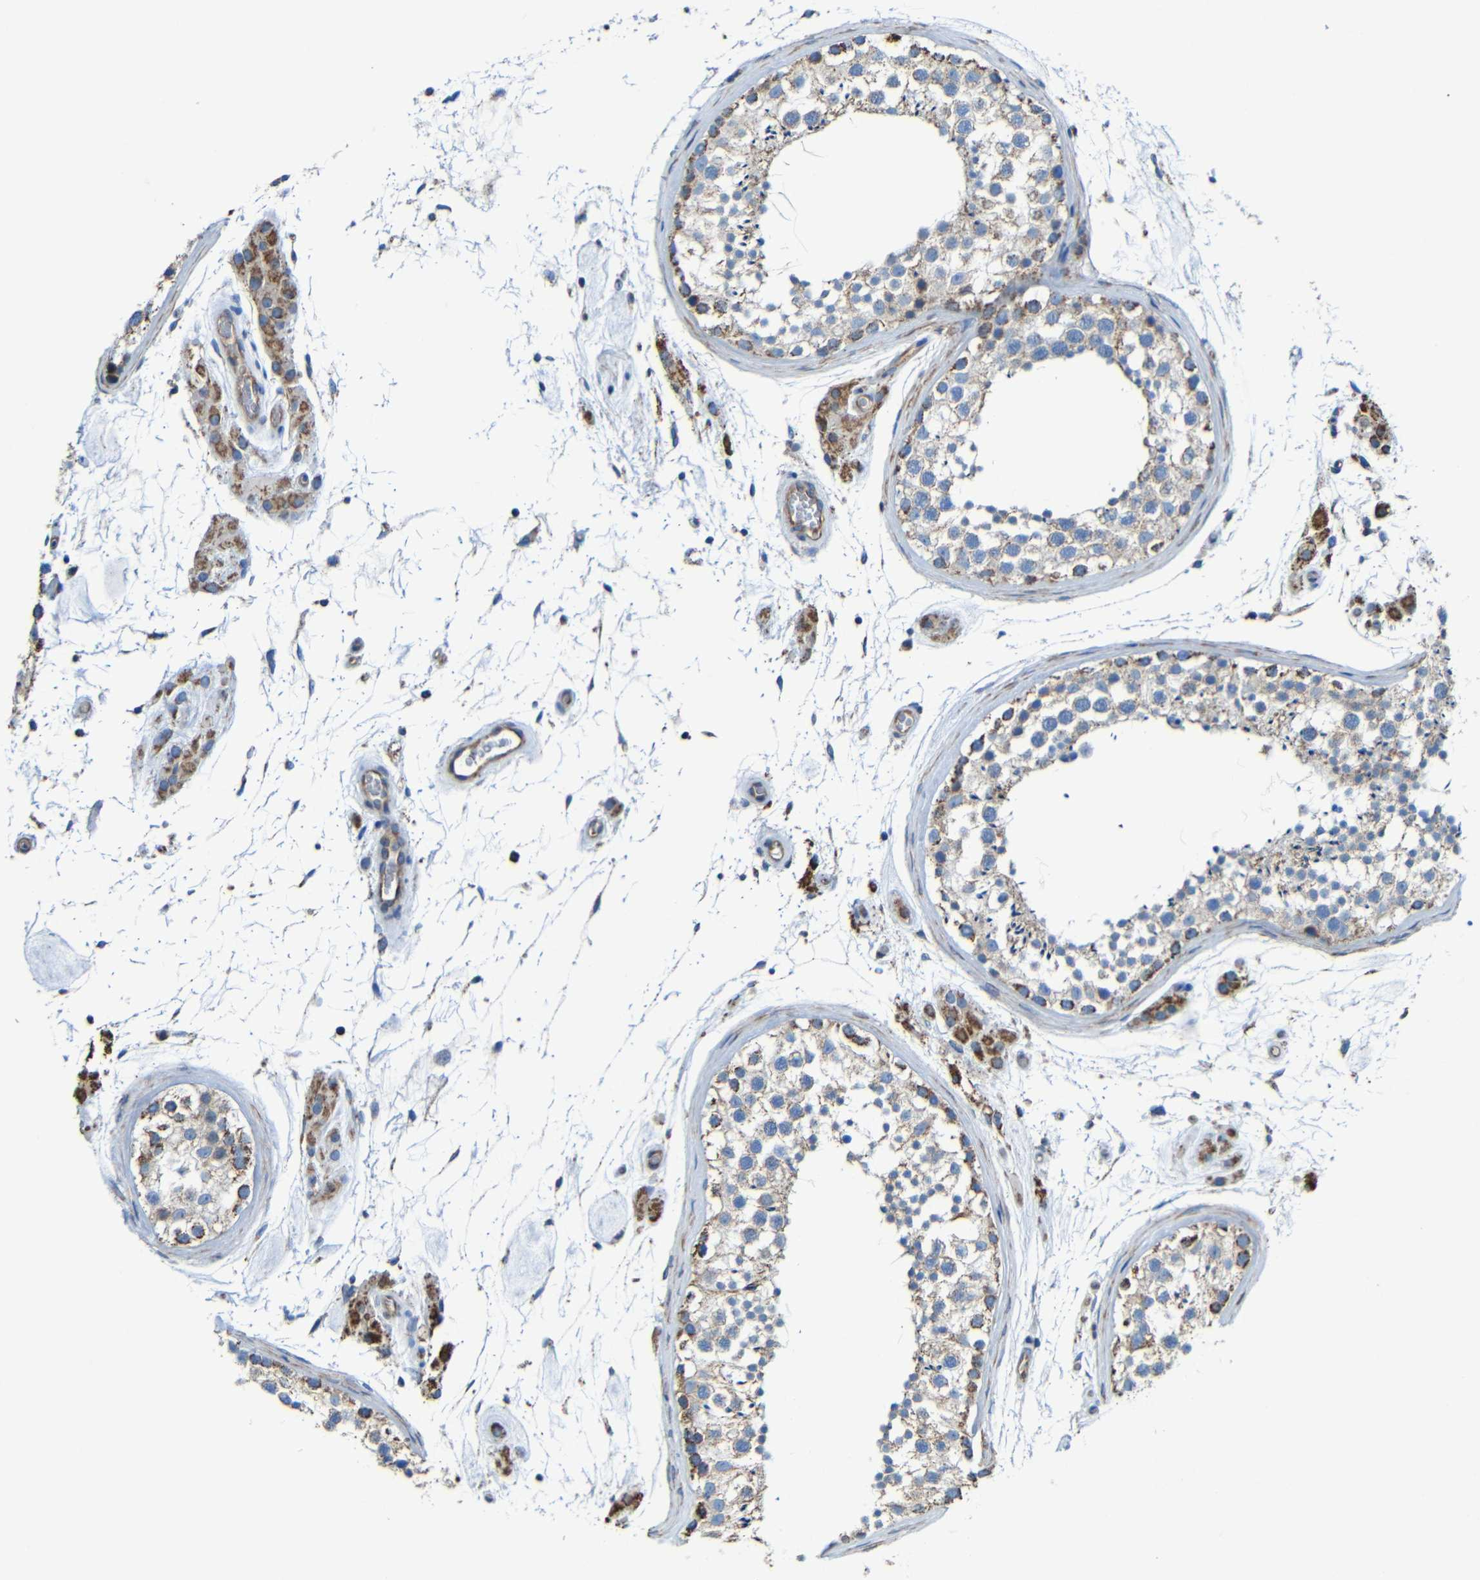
{"staining": {"intensity": "moderate", "quantity": ">75%", "location": "cytoplasmic/membranous"}, "tissue": "testis", "cell_type": "Cells in seminiferous ducts", "image_type": "normal", "snomed": [{"axis": "morphology", "description": "Normal tissue, NOS"}, {"axis": "topography", "description": "Testis"}], "caption": "DAB (3,3'-diaminobenzidine) immunohistochemical staining of benign human testis exhibits moderate cytoplasmic/membranous protein expression in about >75% of cells in seminiferous ducts. The staining was performed using DAB to visualize the protein expression in brown, while the nuclei were stained in blue with hematoxylin (Magnification: 20x).", "gene": "INTS6L", "patient": {"sex": "male", "age": 46}}